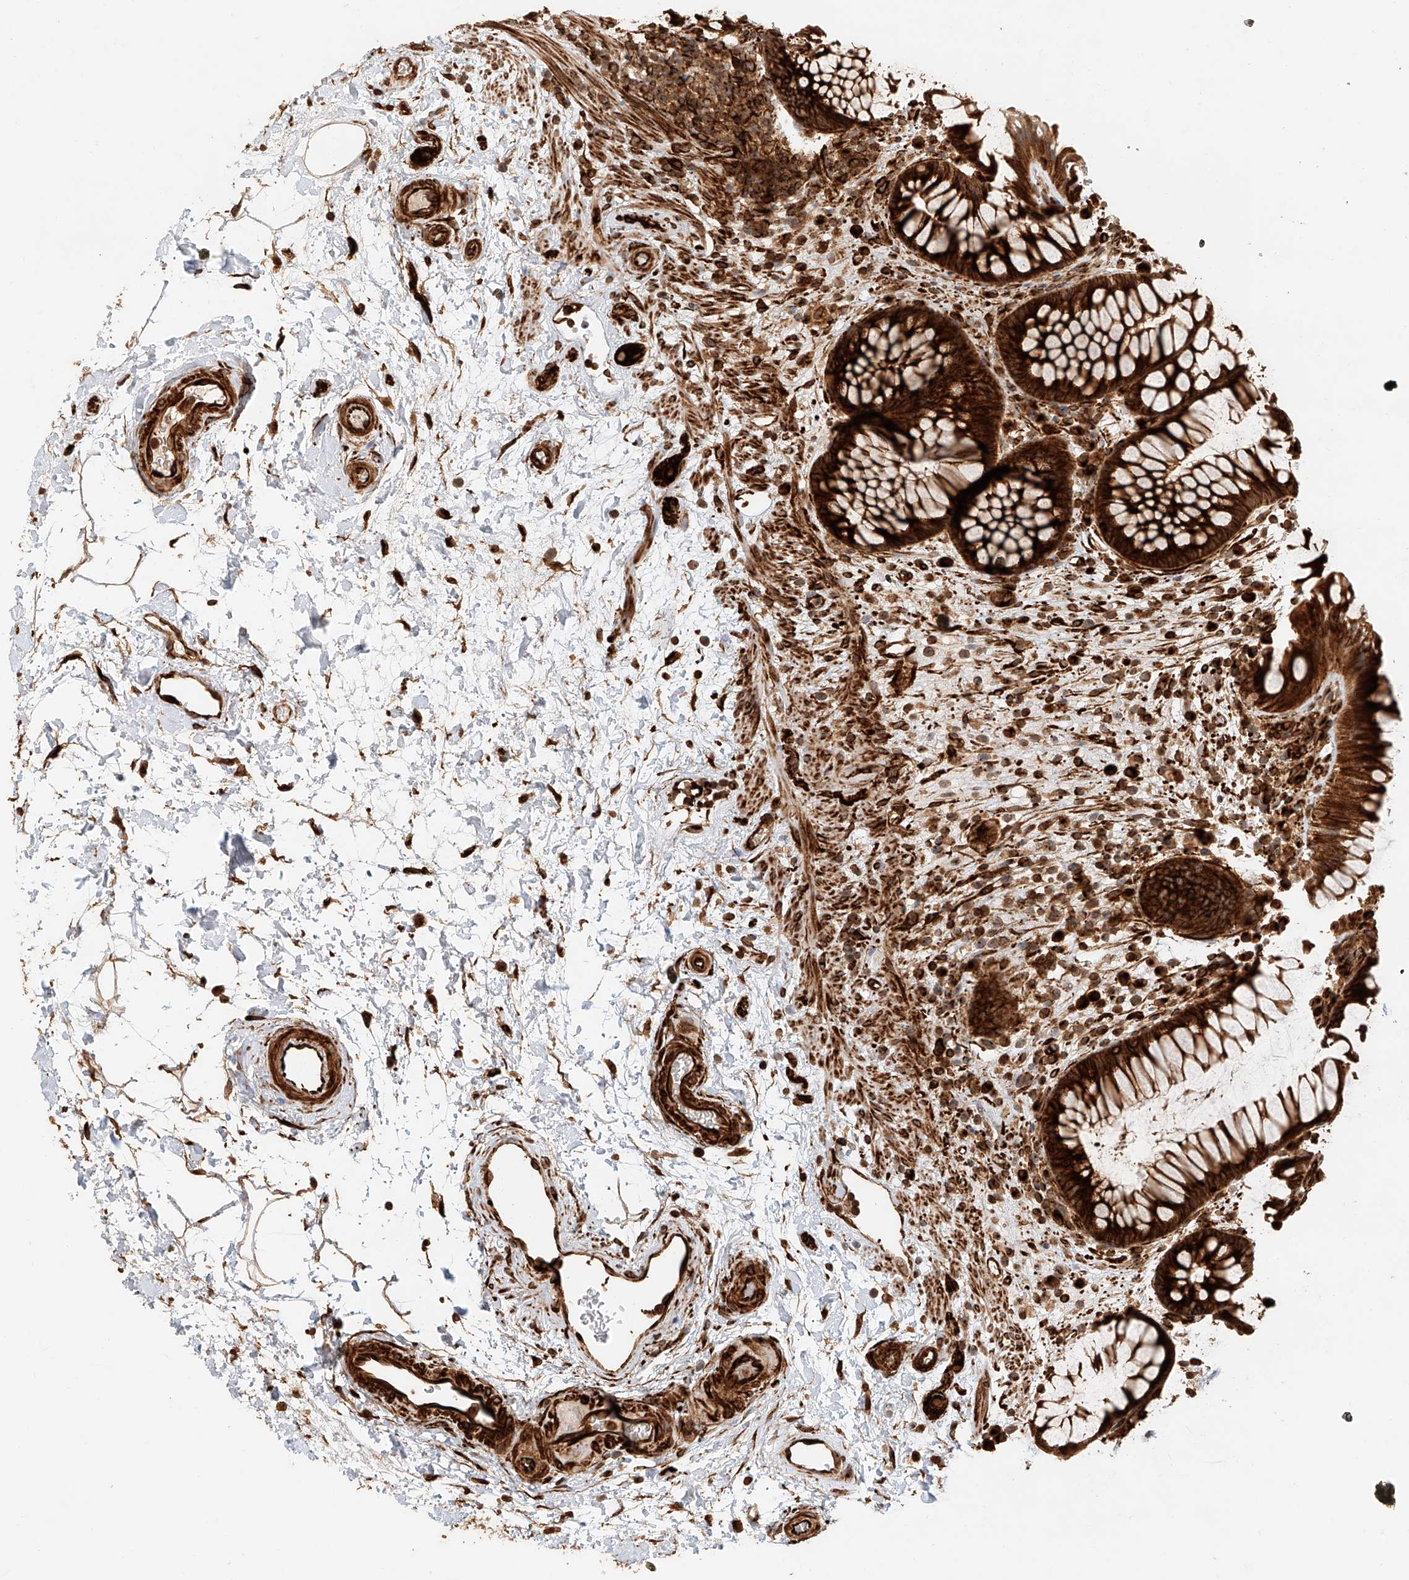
{"staining": {"intensity": "strong", "quantity": ">75%", "location": "cytoplasmic/membranous"}, "tissue": "rectum", "cell_type": "Glandular cells", "image_type": "normal", "snomed": [{"axis": "morphology", "description": "Normal tissue, NOS"}, {"axis": "topography", "description": "Rectum"}], "caption": "A brown stain labels strong cytoplasmic/membranous expression of a protein in glandular cells of normal rectum.", "gene": "NAP1L1", "patient": {"sex": "male", "age": 51}}